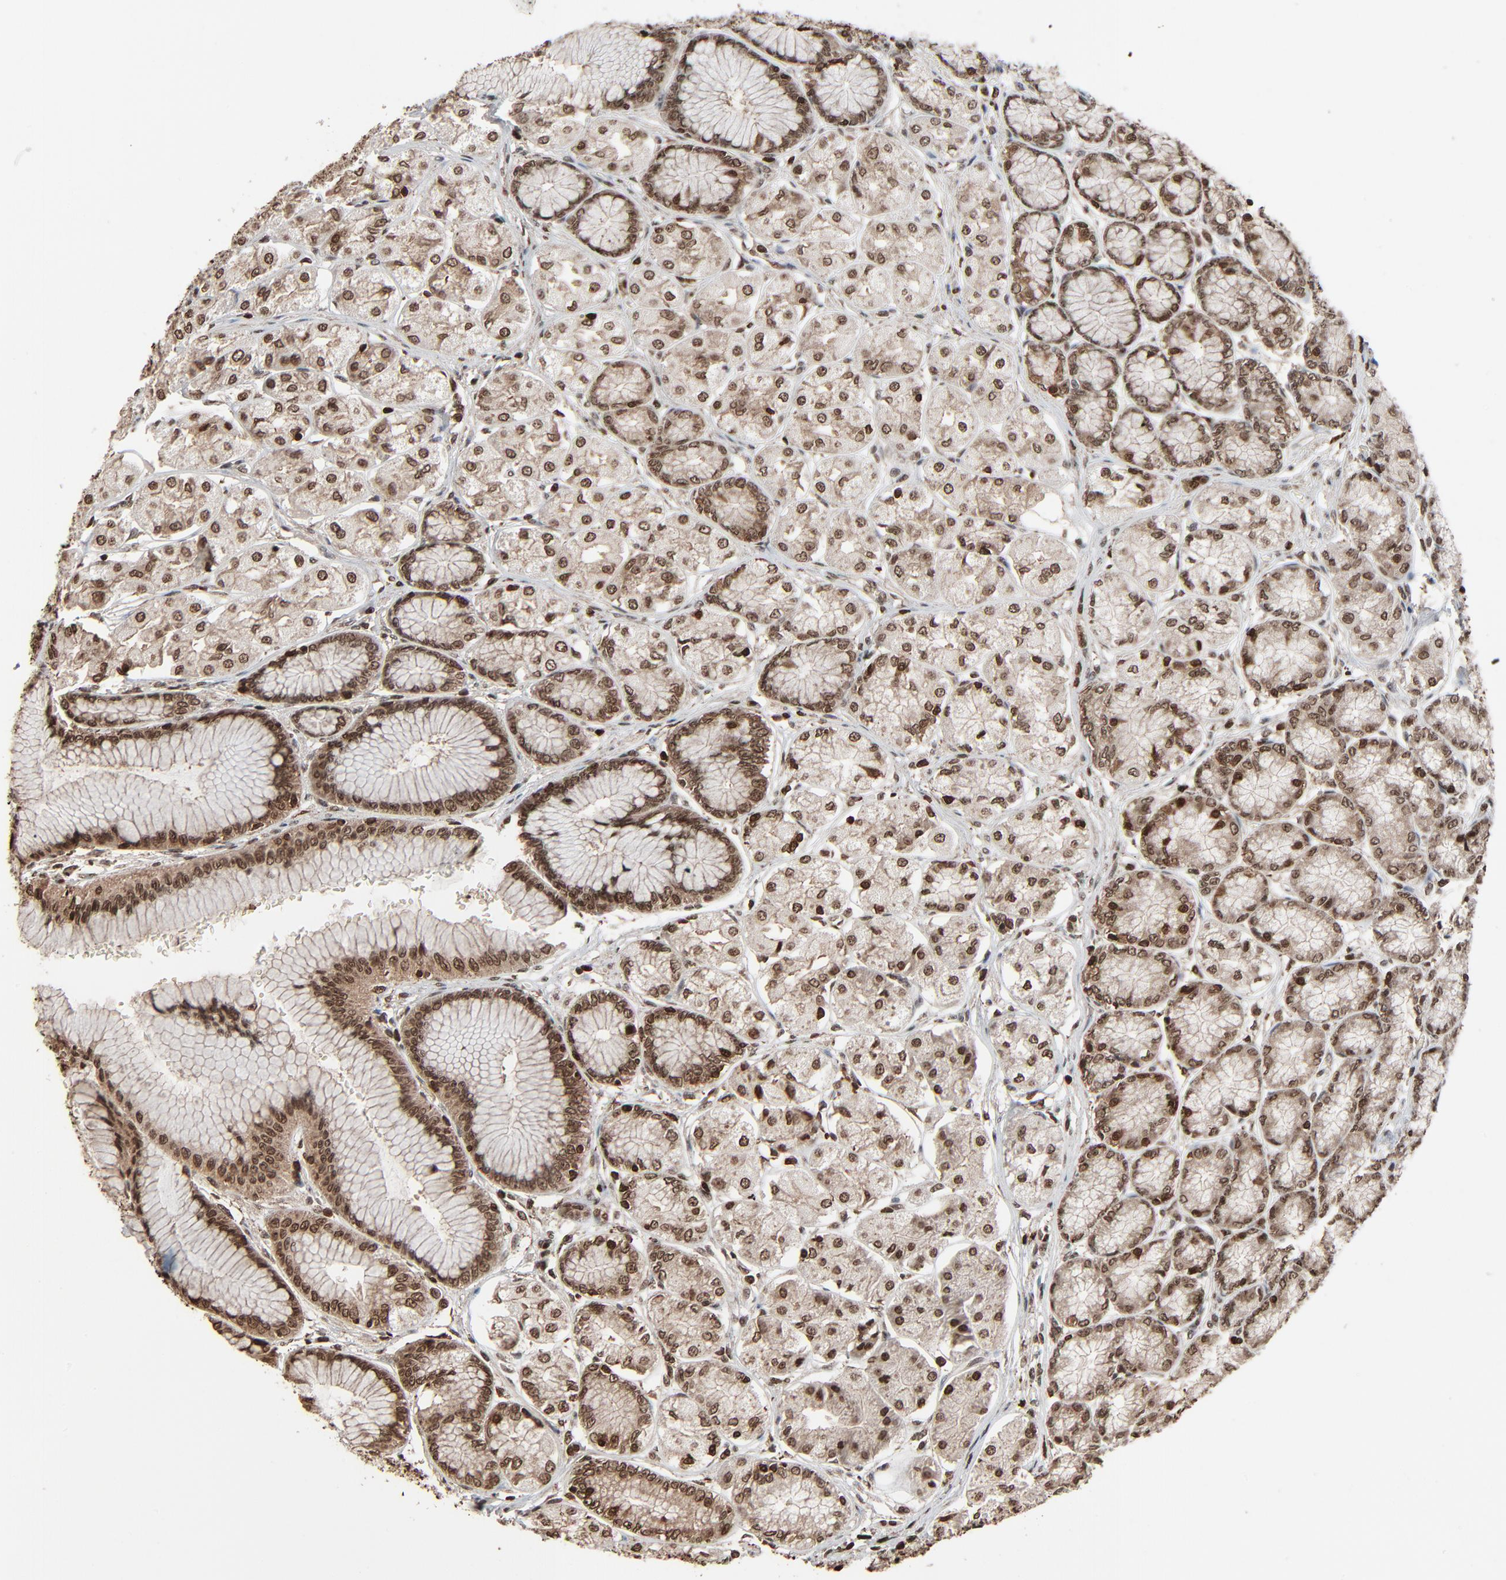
{"staining": {"intensity": "strong", "quantity": ">75%", "location": "nuclear"}, "tissue": "stomach", "cell_type": "Glandular cells", "image_type": "normal", "snomed": [{"axis": "morphology", "description": "Normal tissue, NOS"}, {"axis": "morphology", "description": "Adenocarcinoma, NOS"}, {"axis": "topography", "description": "Stomach"}, {"axis": "topography", "description": "Stomach, lower"}], "caption": "The immunohistochemical stain highlights strong nuclear positivity in glandular cells of unremarkable stomach. The protein of interest is stained brown, and the nuclei are stained in blue (DAB (3,3'-diaminobenzidine) IHC with brightfield microscopy, high magnification).", "gene": "RPS6KA3", "patient": {"sex": "female", "age": 65}}